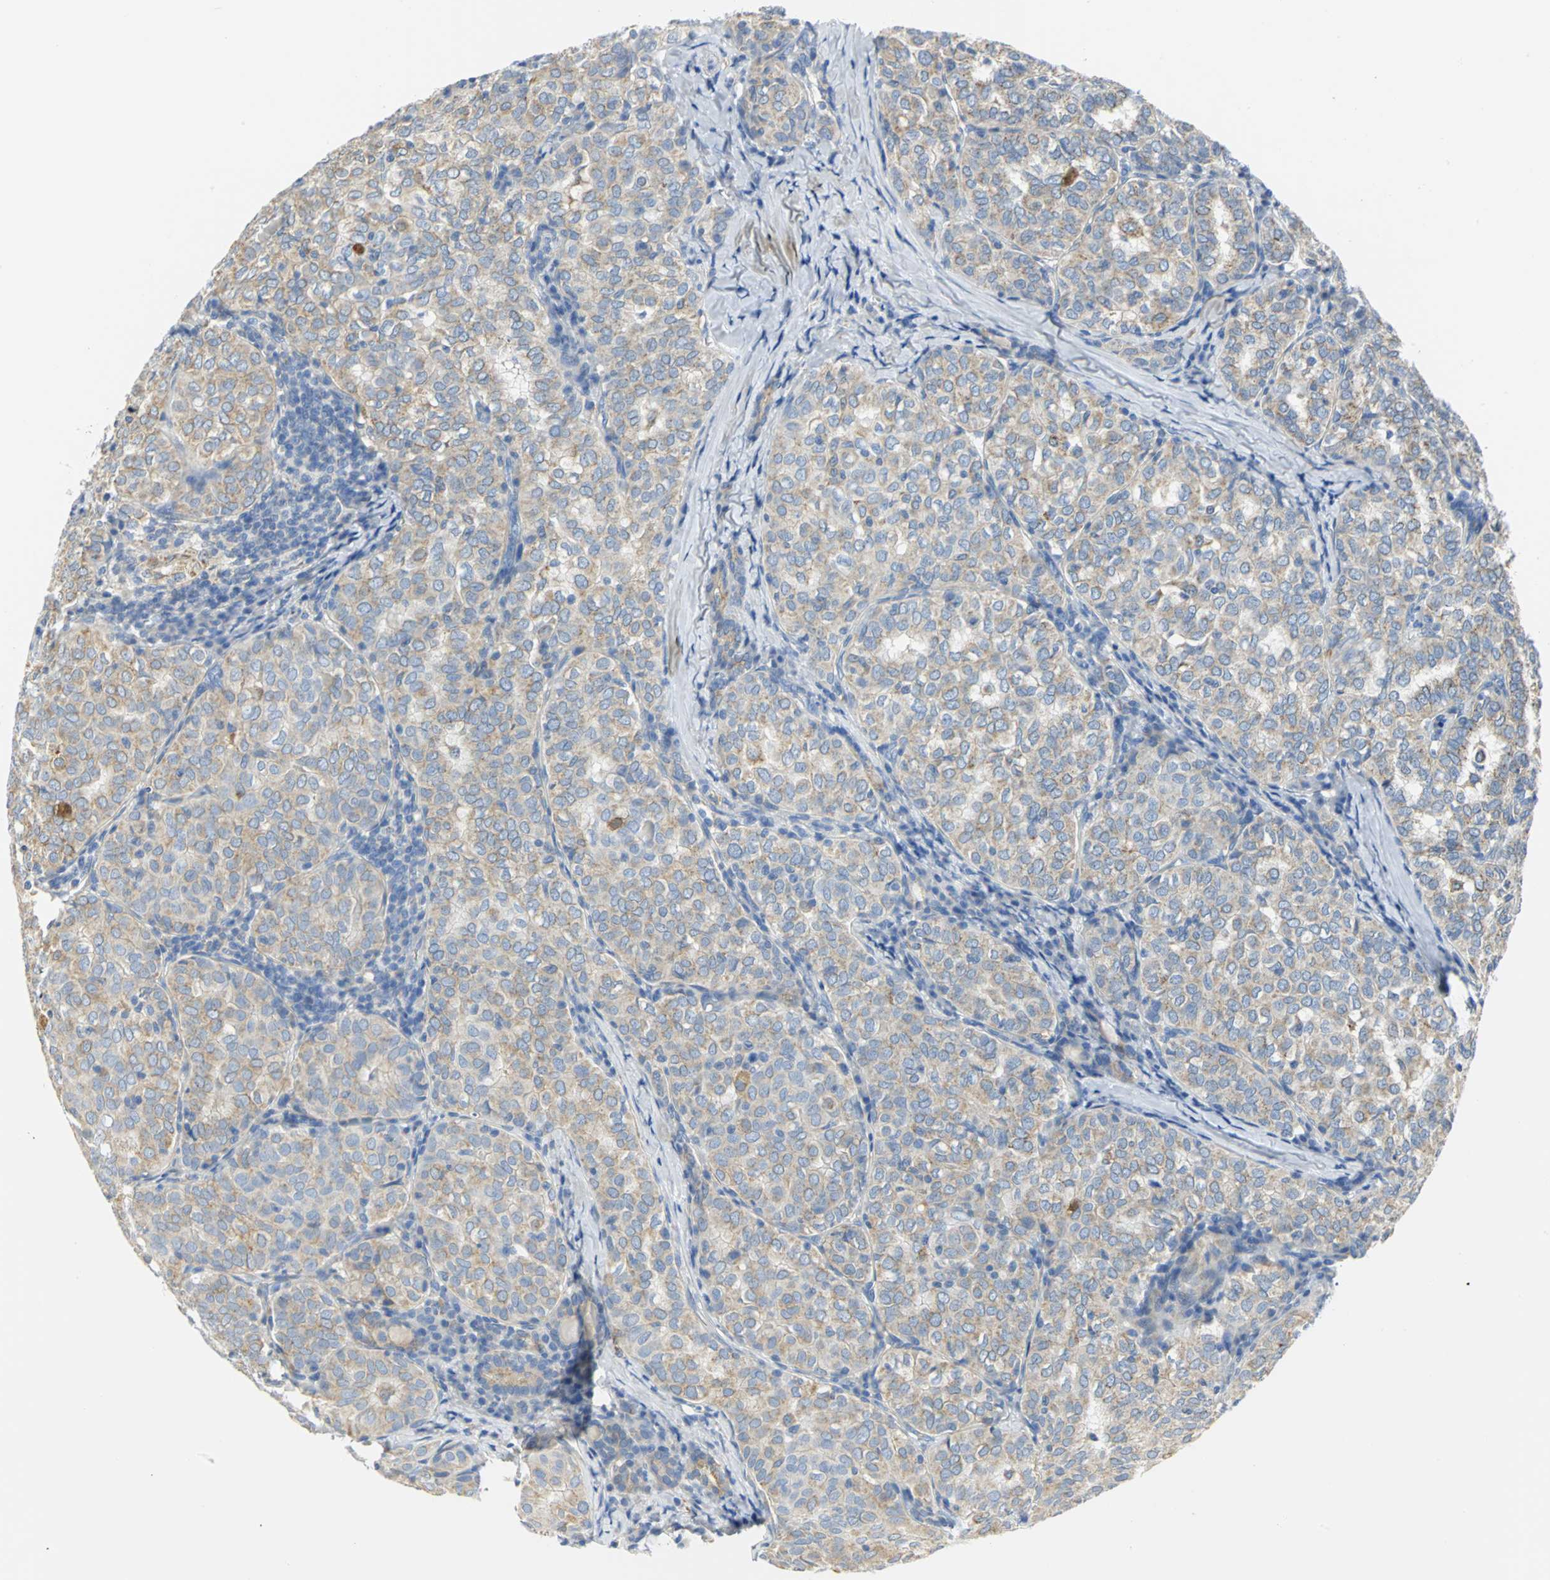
{"staining": {"intensity": "moderate", "quantity": ">75%", "location": "cytoplasmic/membranous"}, "tissue": "thyroid cancer", "cell_type": "Tumor cells", "image_type": "cancer", "snomed": [{"axis": "morphology", "description": "Papillary adenocarcinoma, NOS"}, {"axis": "topography", "description": "Thyroid gland"}], "caption": "Immunohistochemistry (DAB) staining of human thyroid cancer (papillary adenocarcinoma) exhibits moderate cytoplasmic/membranous protein positivity in about >75% of tumor cells. (DAB IHC, brown staining for protein, blue staining for nuclei).", "gene": "GNRH2", "patient": {"sex": "female", "age": 30}}